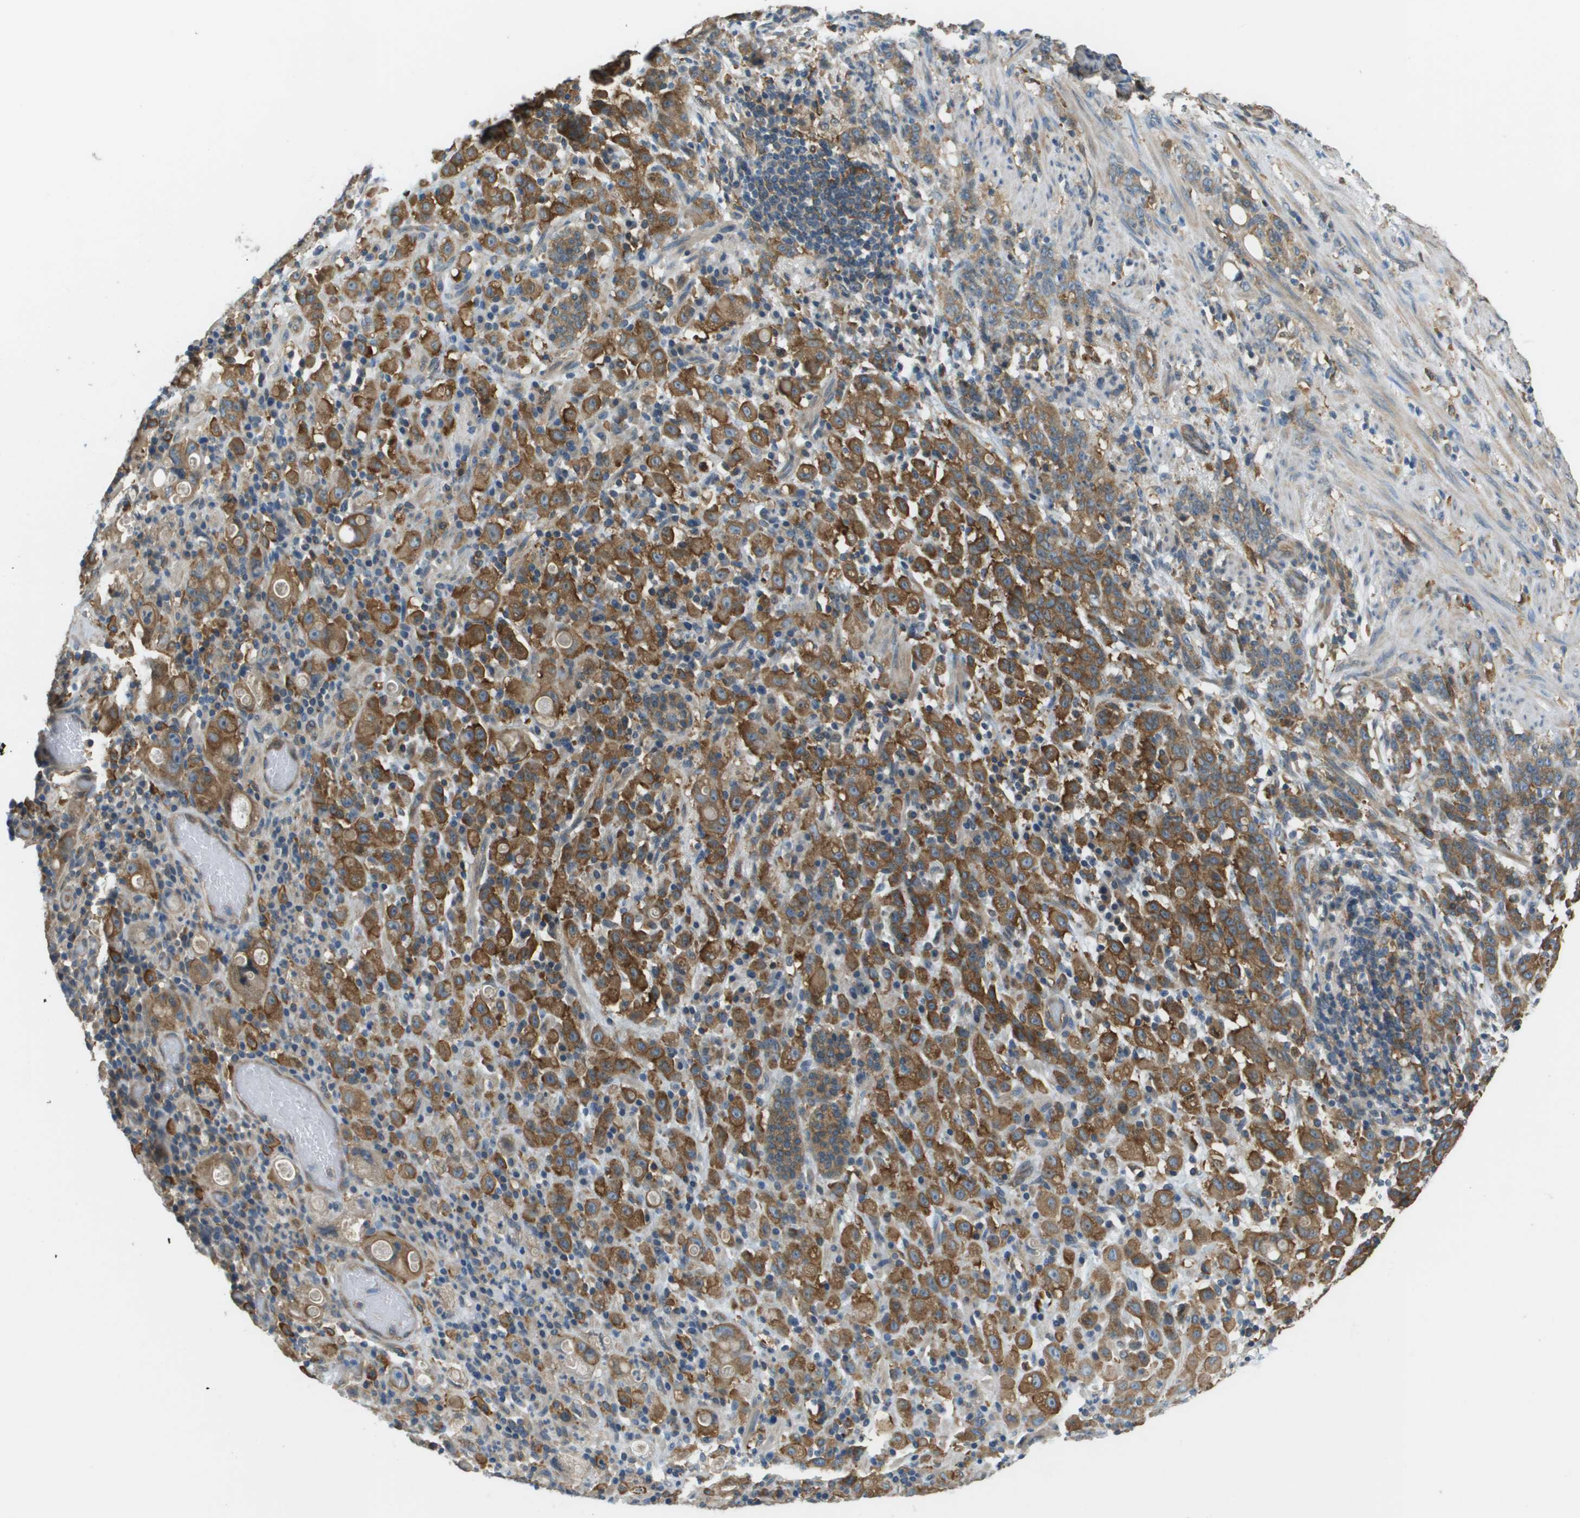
{"staining": {"intensity": "moderate", "quantity": ">75%", "location": "cytoplasmic/membranous"}, "tissue": "stomach cancer", "cell_type": "Tumor cells", "image_type": "cancer", "snomed": [{"axis": "morphology", "description": "Adenocarcinoma, NOS"}, {"axis": "topography", "description": "Stomach, lower"}], "caption": "Stomach cancer stained for a protein (brown) displays moderate cytoplasmic/membranous positive staining in about >75% of tumor cells.", "gene": "CORO1B", "patient": {"sex": "male", "age": 88}}